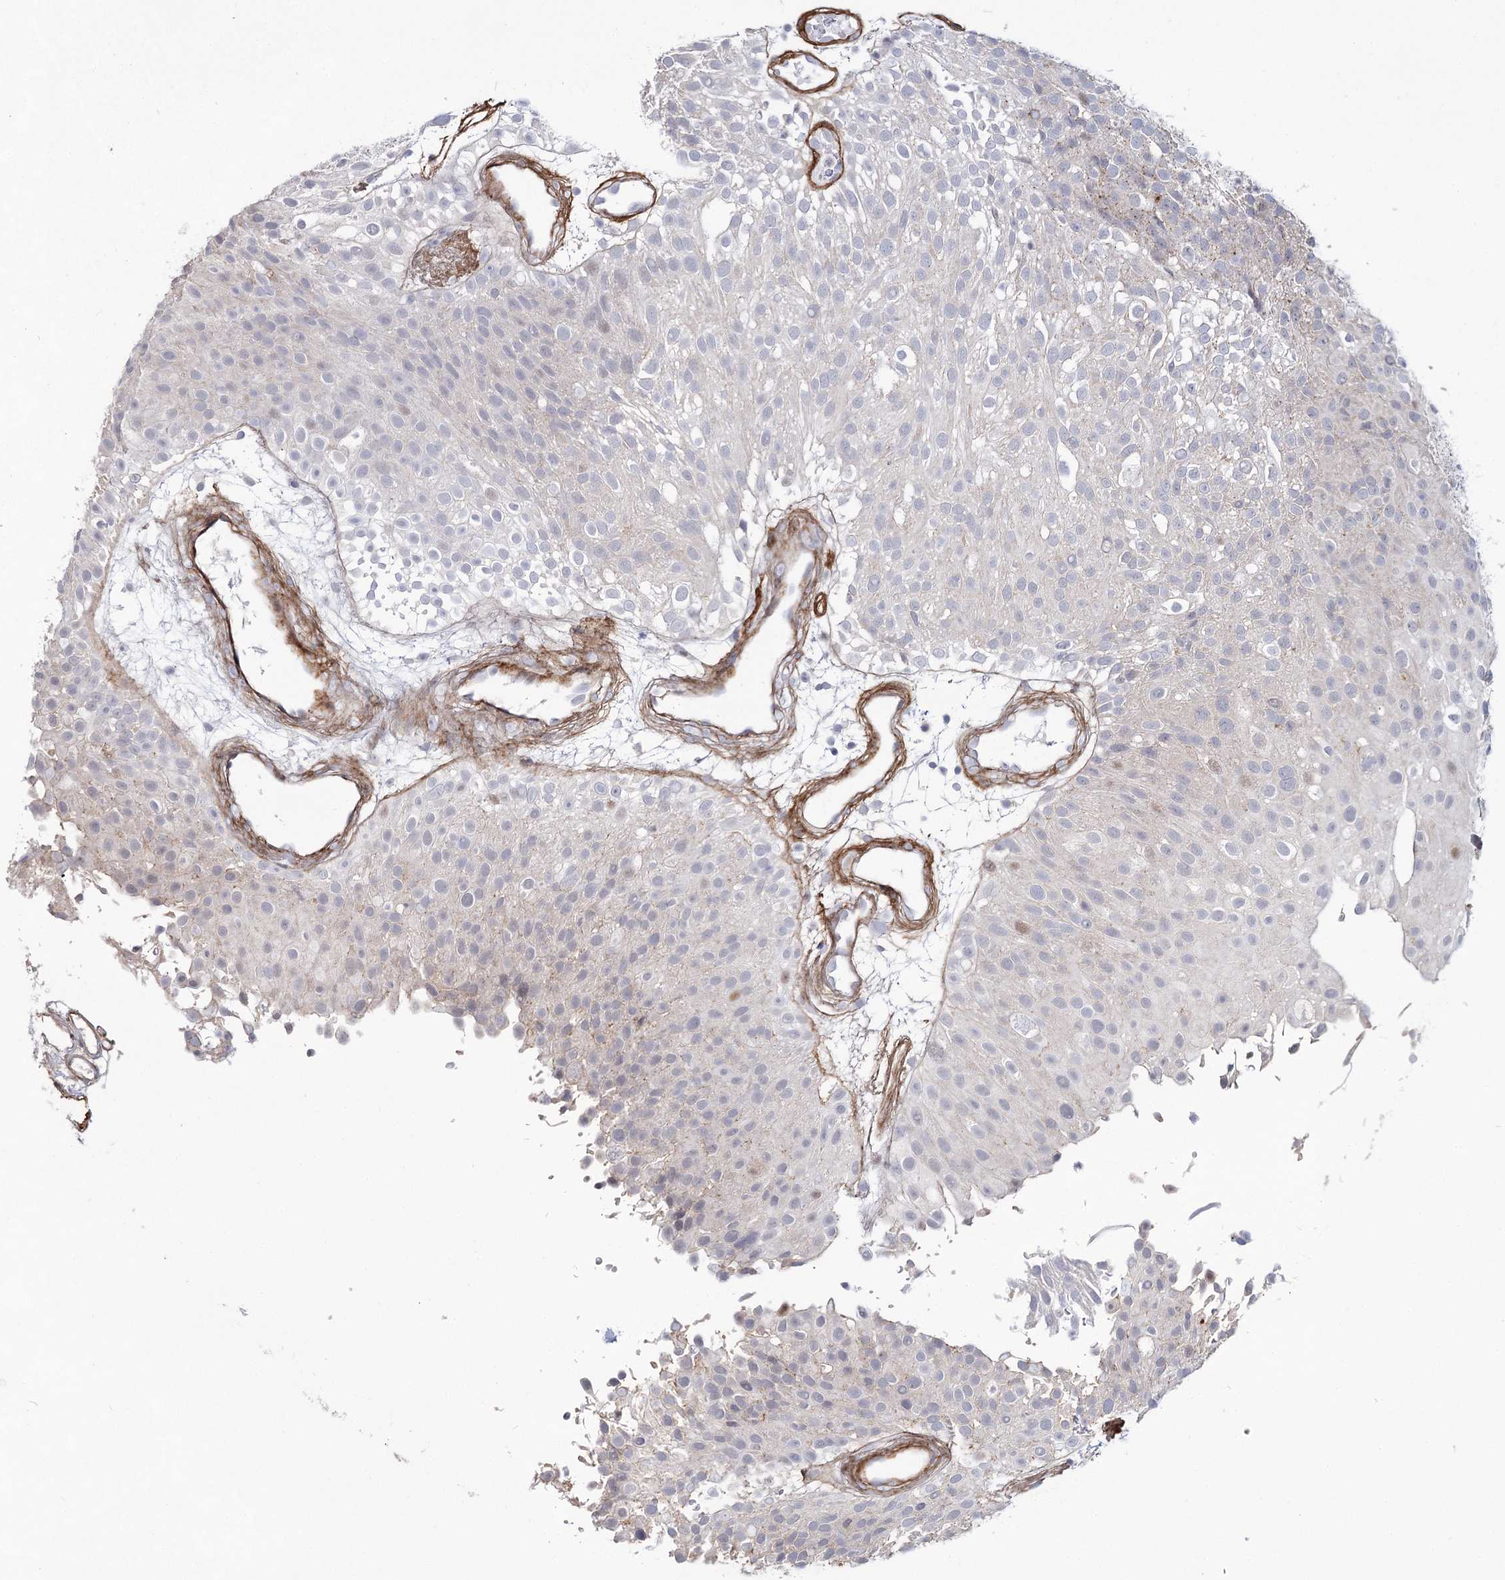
{"staining": {"intensity": "negative", "quantity": "none", "location": "none"}, "tissue": "urothelial cancer", "cell_type": "Tumor cells", "image_type": "cancer", "snomed": [{"axis": "morphology", "description": "Urothelial carcinoma, Low grade"}, {"axis": "topography", "description": "Urinary bladder"}], "caption": "An immunohistochemistry photomicrograph of urothelial cancer is shown. There is no staining in tumor cells of urothelial cancer.", "gene": "ATL2", "patient": {"sex": "male", "age": 78}}